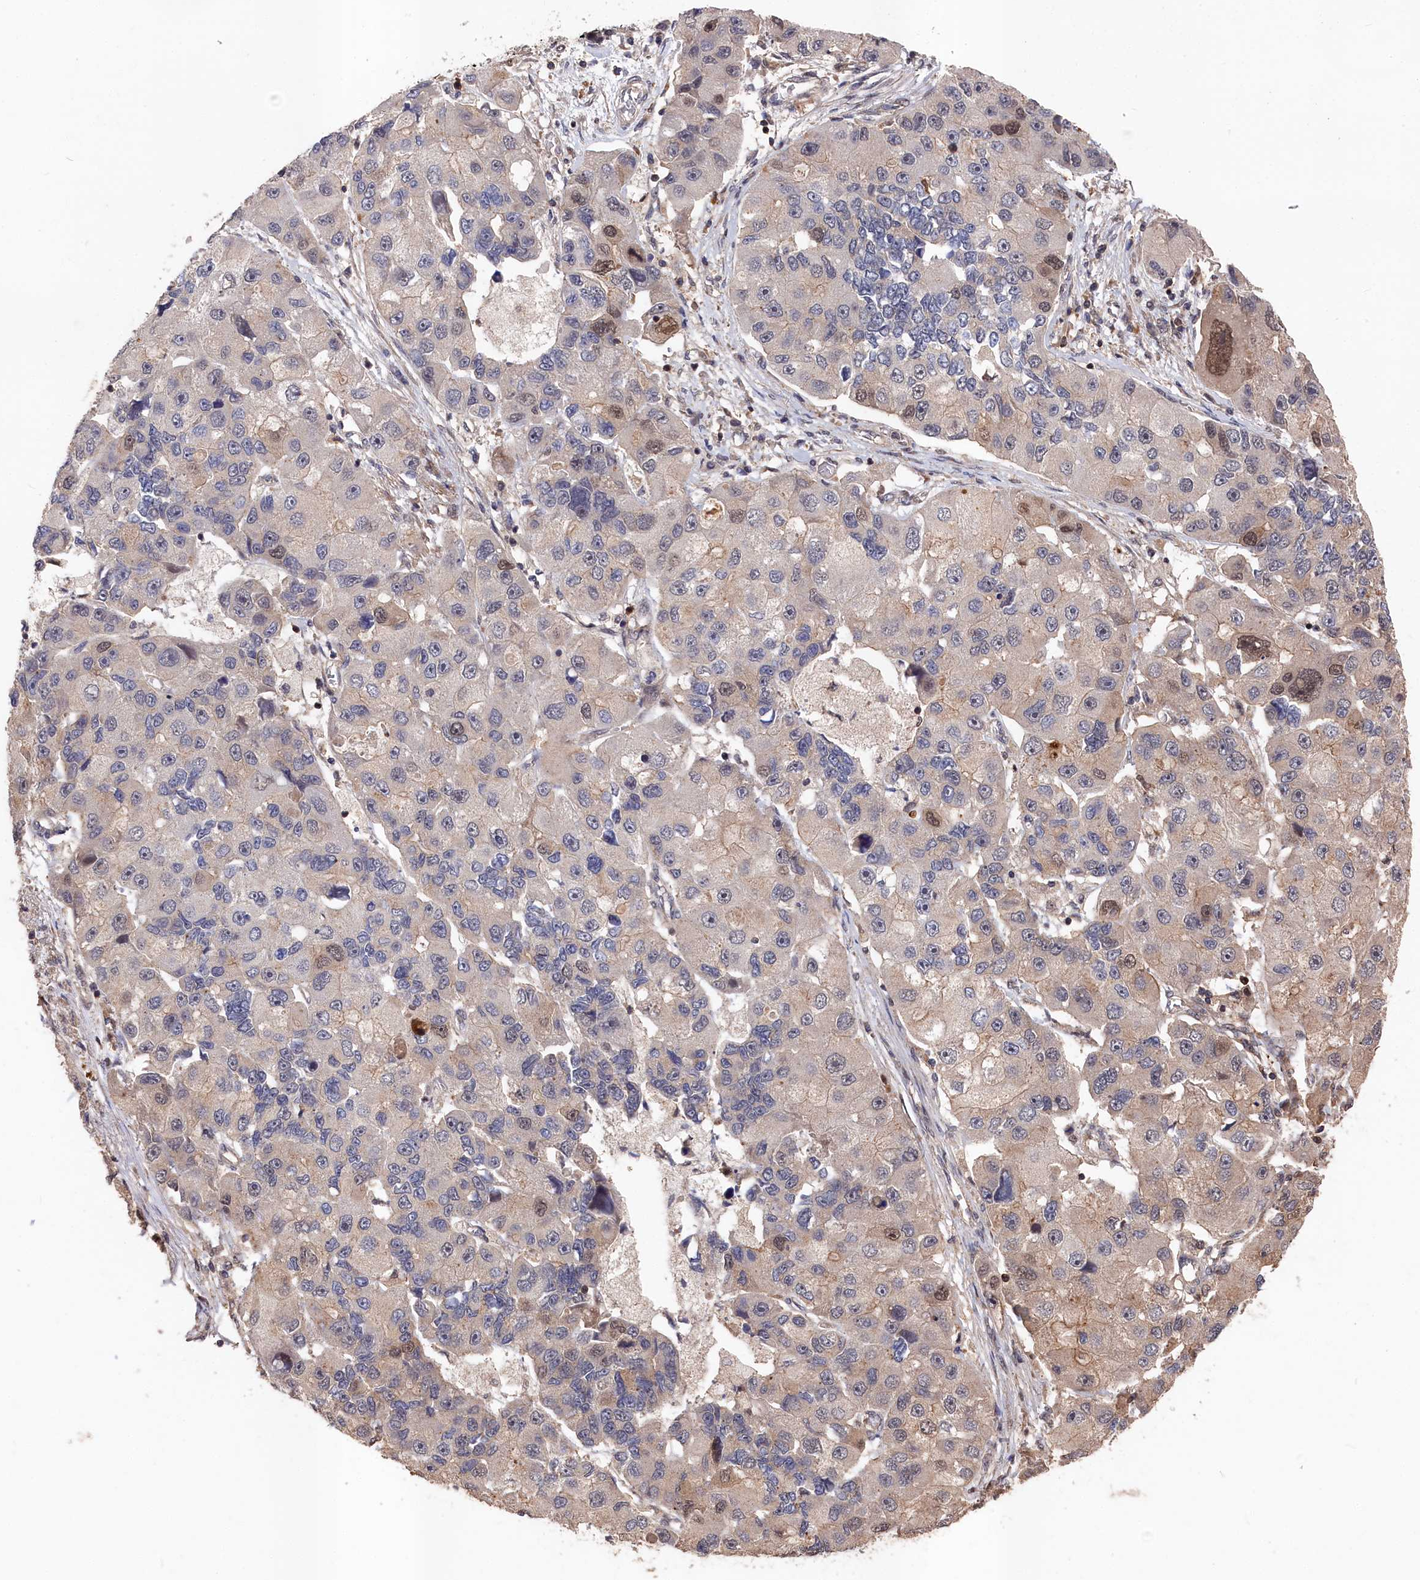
{"staining": {"intensity": "weak", "quantity": "<25%", "location": "nuclear"}, "tissue": "lung cancer", "cell_type": "Tumor cells", "image_type": "cancer", "snomed": [{"axis": "morphology", "description": "Adenocarcinoma, NOS"}, {"axis": "topography", "description": "Lung"}], "caption": "An immunohistochemistry micrograph of lung cancer is shown. There is no staining in tumor cells of lung cancer.", "gene": "RMI2", "patient": {"sex": "female", "age": 54}}